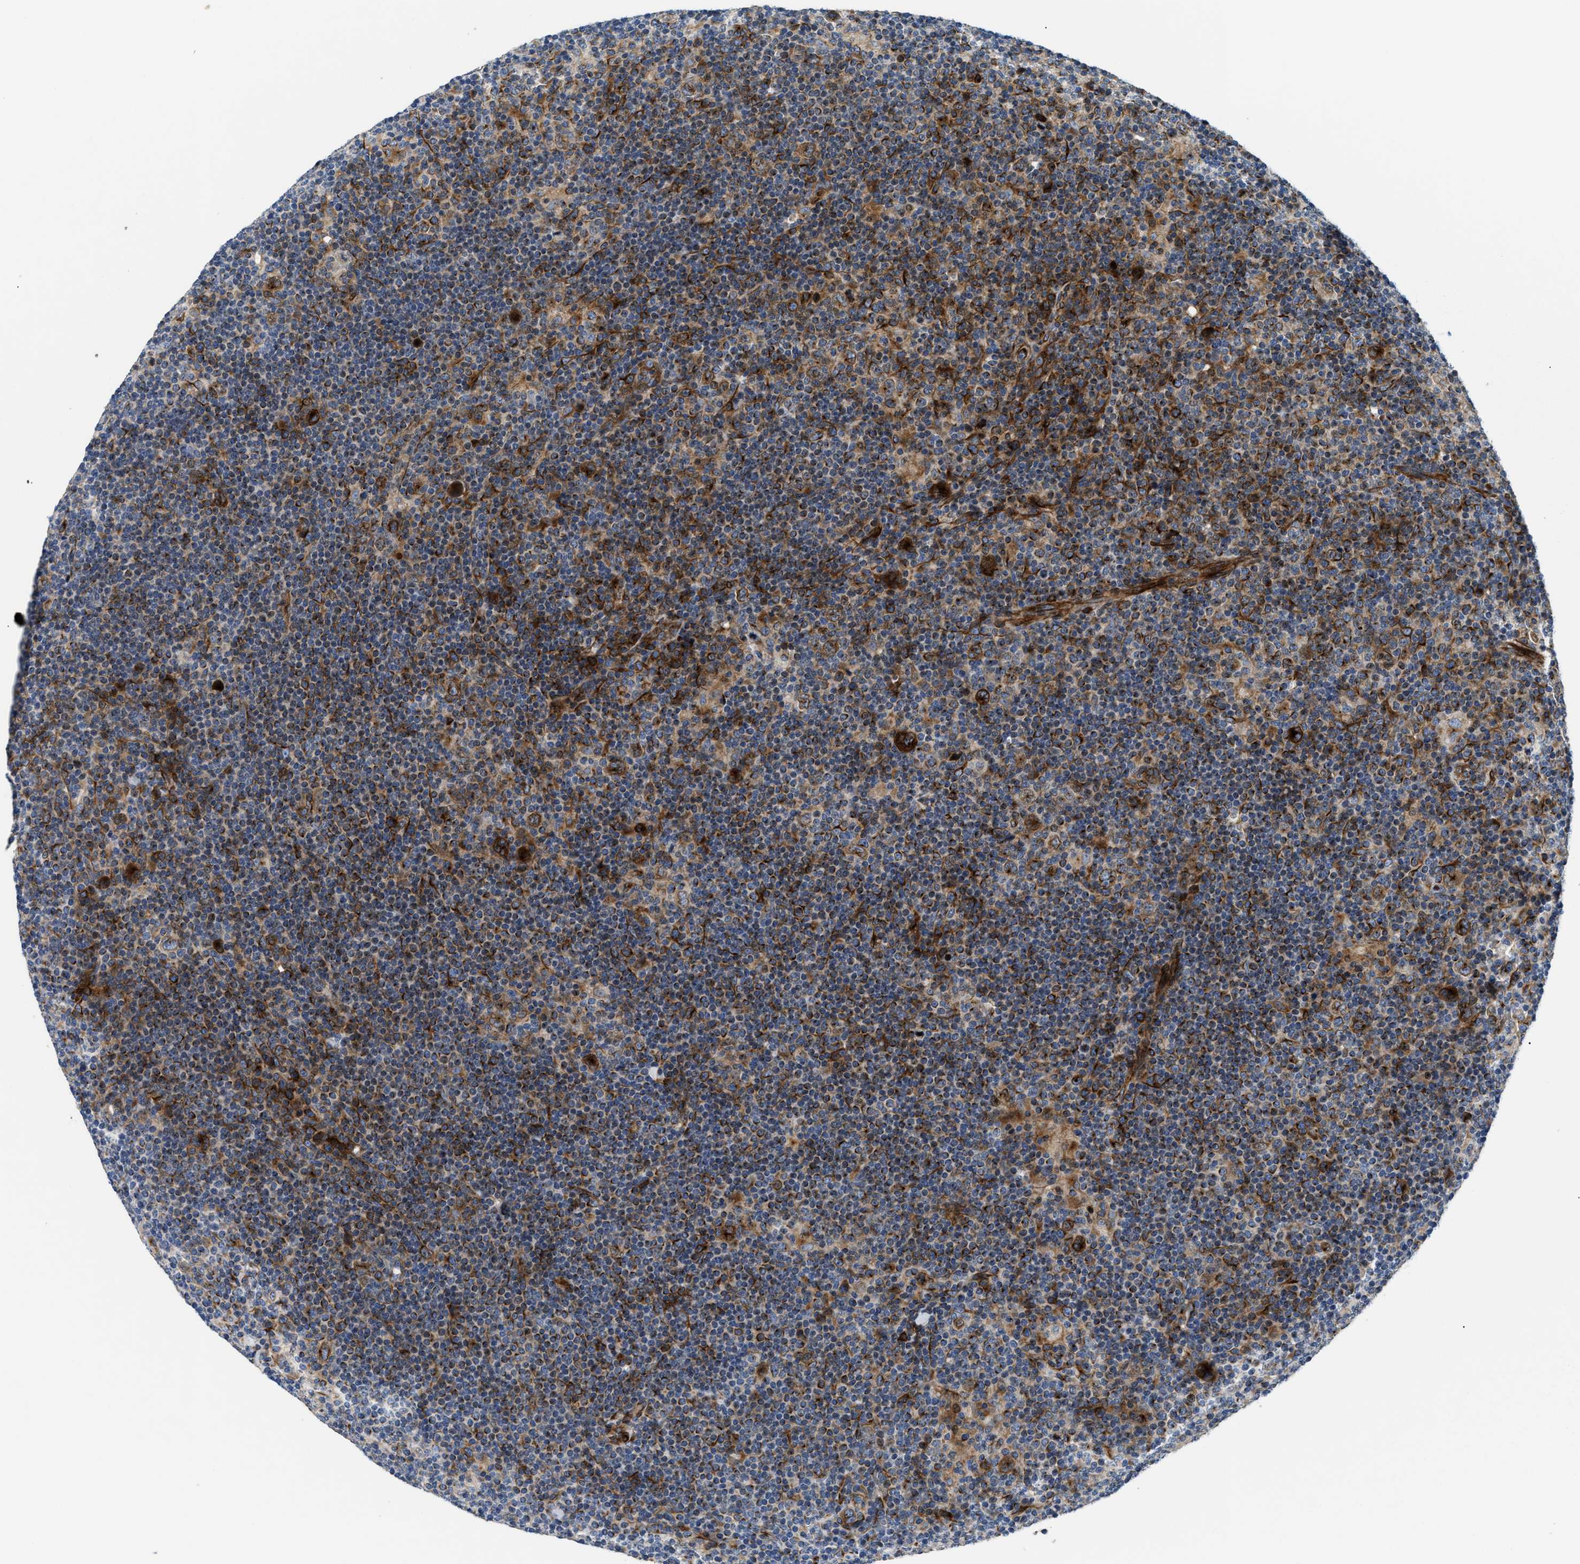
{"staining": {"intensity": "moderate", "quantity": ">75%", "location": "cytoplasmic/membranous"}, "tissue": "lymphoma", "cell_type": "Tumor cells", "image_type": "cancer", "snomed": [{"axis": "morphology", "description": "Hodgkin's disease, NOS"}, {"axis": "topography", "description": "Lymph node"}], "caption": "Hodgkin's disease was stained to show a protein in brown. There is medium levels of moderate cytoplasmic/membranous staining in about >75% of tumor cells.", "gene": "IL17RC", "patient": {"sex": "female", "age": 57}}